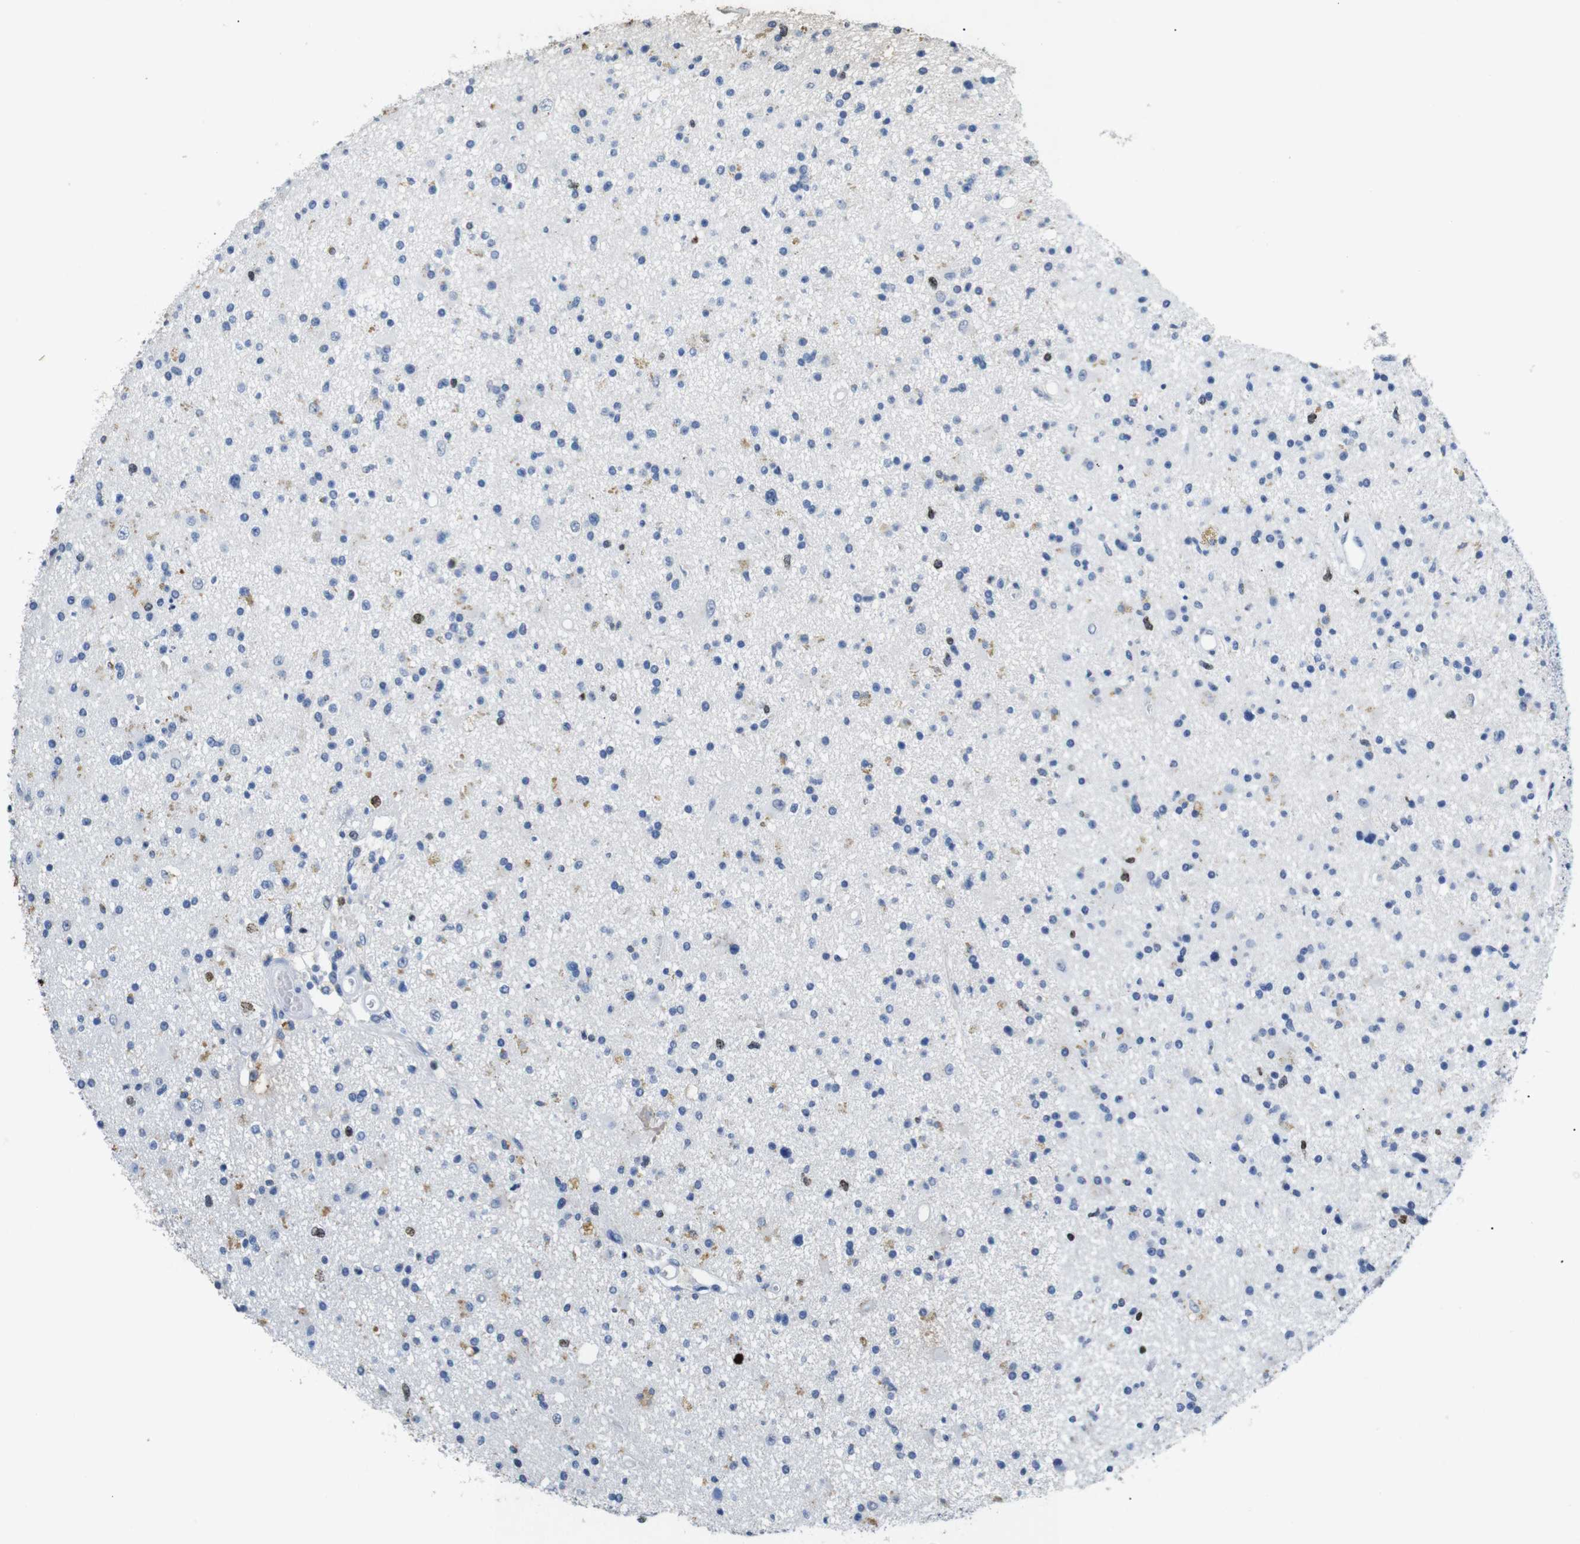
{"staining": {"intensity": "moderate", "quantity": "<25%", "location": "nuclear"}, "tissue": "glioma", "cell_type": "Tumor cells", "image_type": "cancer", "snomed": [{"axis": "morphology", "description": "Glioma, malignant, High grade"}, {"axis": "topography", "description": "Brain"}], "caption": "This histopathology image demonstrates immunohistochemistry staining of malignant glioma (high-grade), with low moderate nuclear positivity in about <25% of tumor cells.", "gene": "INCENP", "patient": {"sex": "male", "age": 33}}